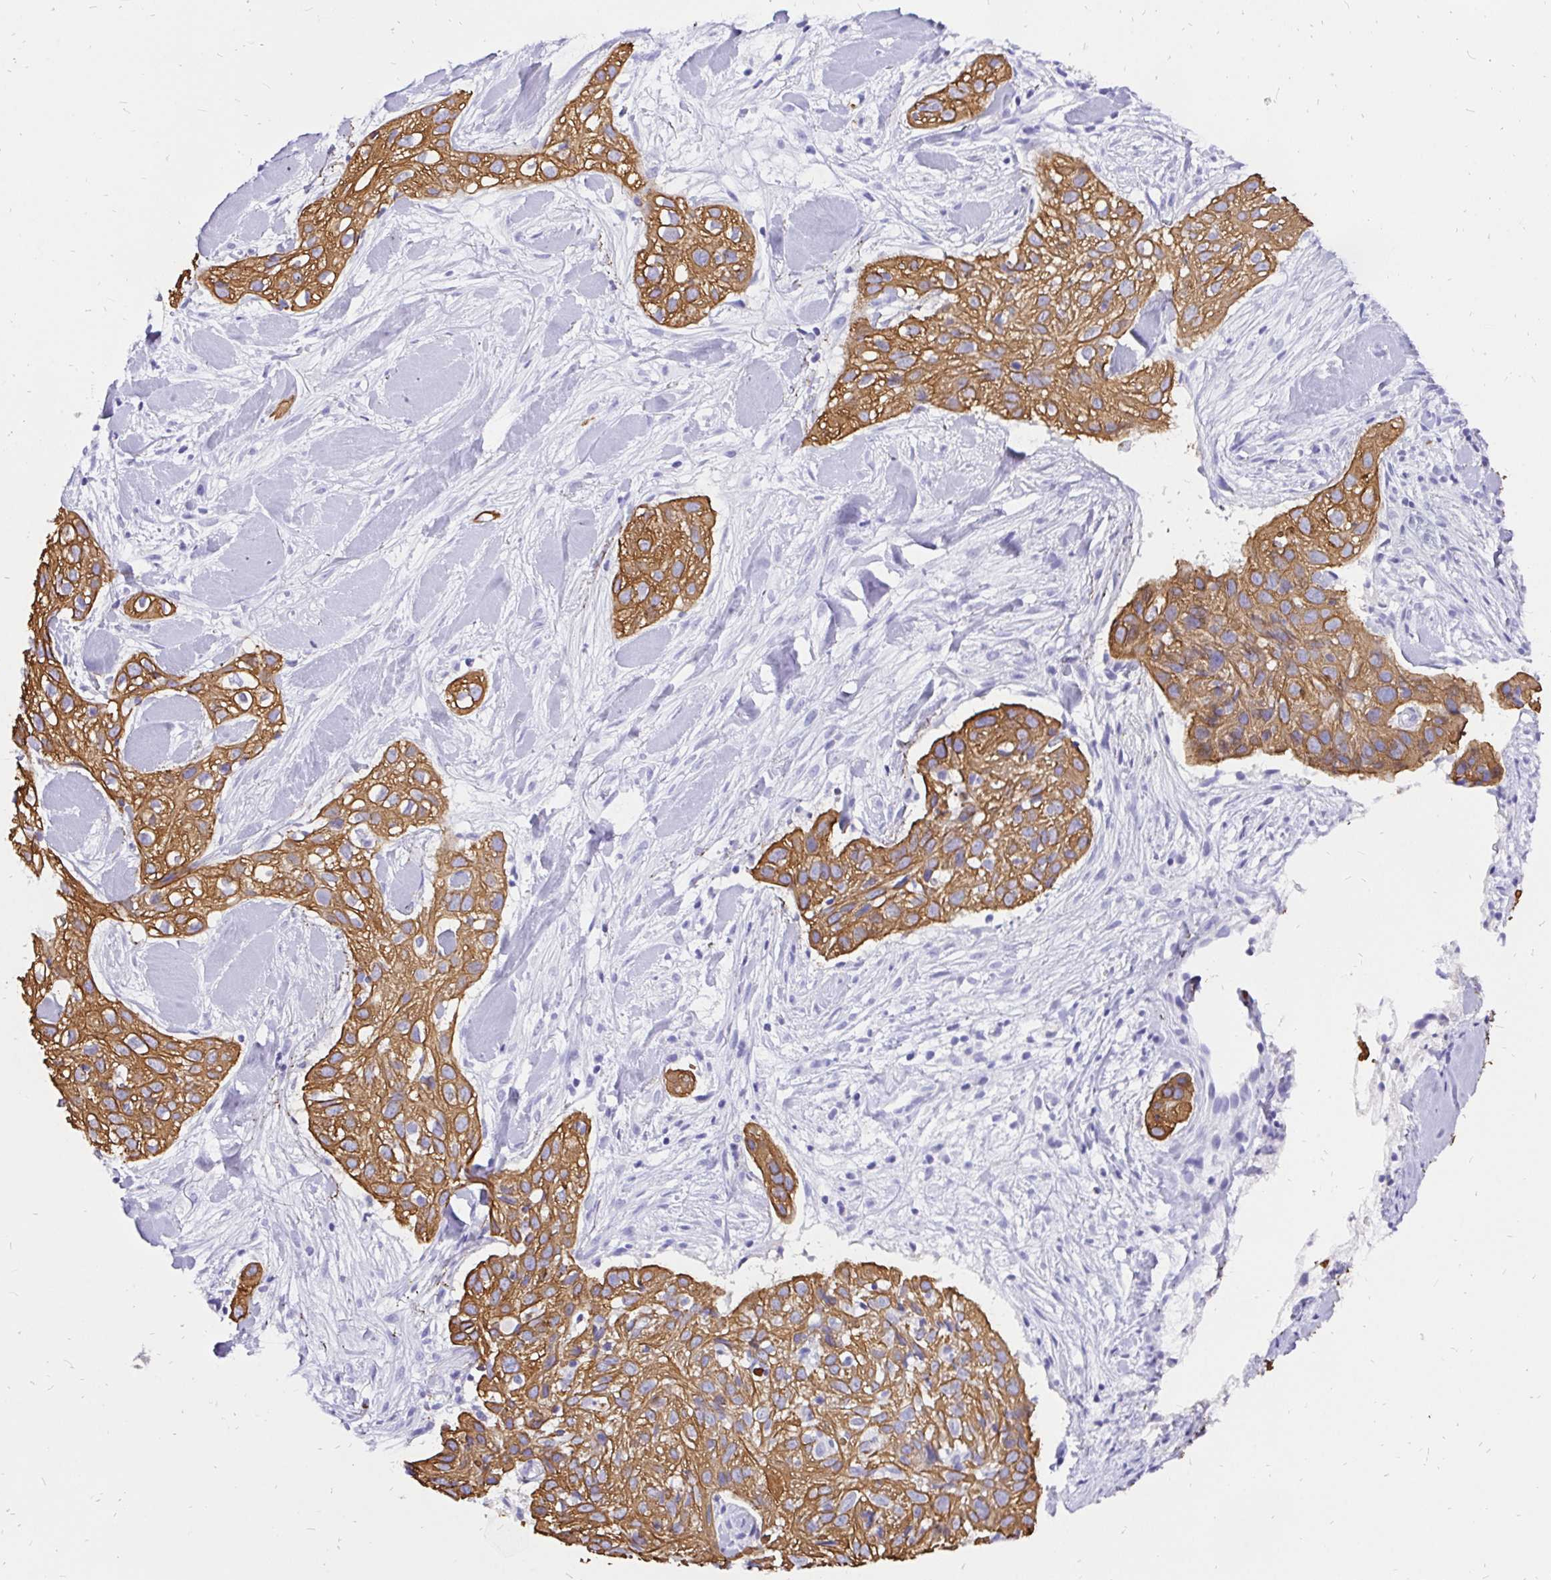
{"staining": {"intensity": "moderate", "quantity": ">75%", "location": "cytoplasmic/membranous"}, "tissue": "skin cancer", "cell_type": "Tumor cells", "image_type": "cancer", "snomed": [{"axis": "morphology", "description": "Squamous cell carcinoma, NOS"}, {"axis": "topography", "description": "Skin"}], "caption": "The micrograph displays staining of skin cancer, revealing moderate cytoplasmic/membranous protein positivity (brown color) within tumor cells. The staining was performed using DAB, with brown indicating positive protein expression. Nuclei are stained blue with hematoxylin.", "gene": "KRT13", "patient": {"sex": "male", "age": 82}}